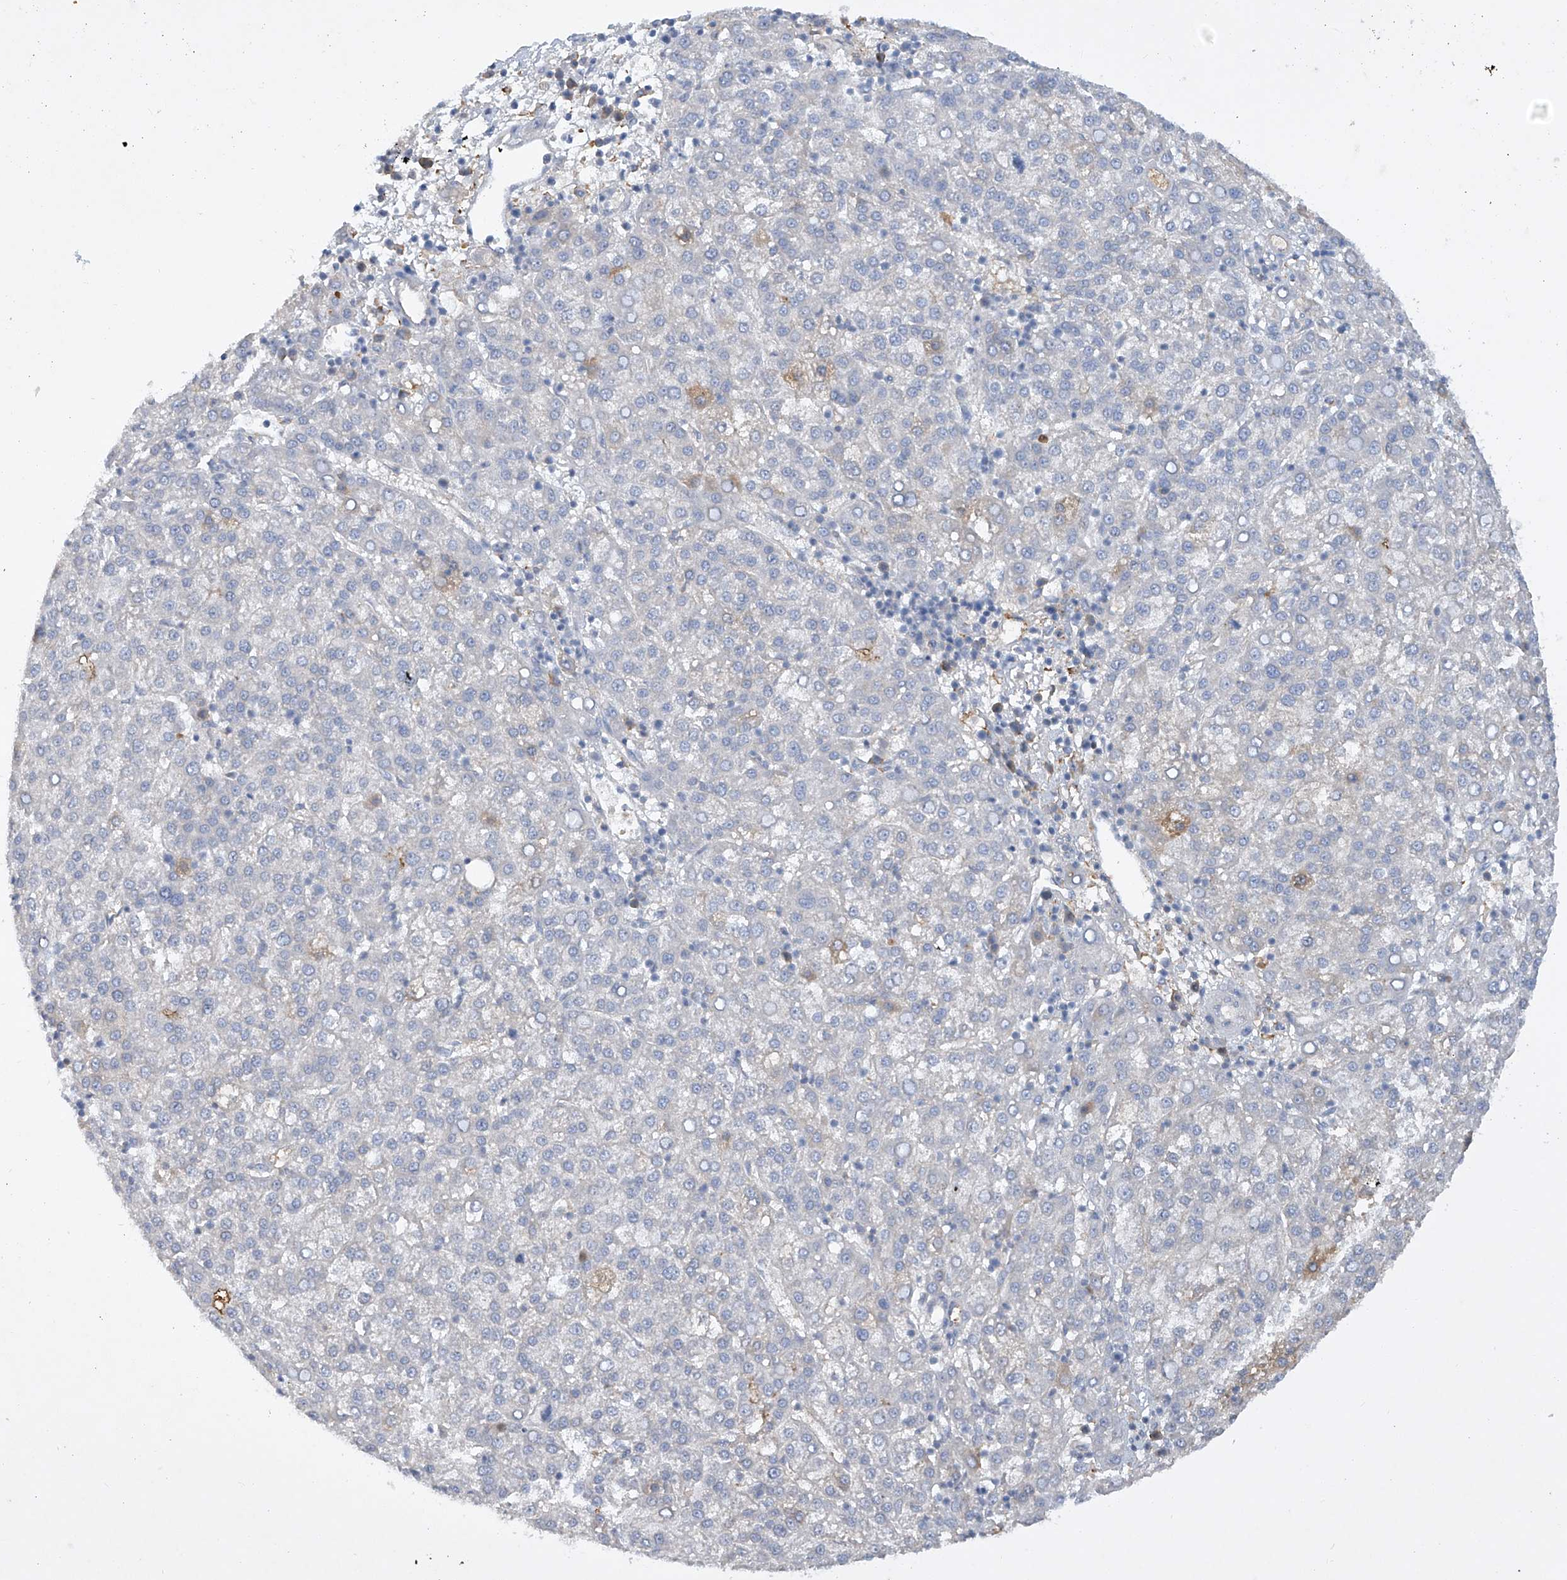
{"staining": {"intensity": "negative", "quantity": "none", "location": "none"}, "tissue": "liver cancer", "cell_type": "Tumor cells", "image_type": "cancer", "snomed": [{"axis": "morphology", "description": "Carcinoma, Hepatocellular, NOS"}, {"axis": "topography", "description": "Liver"}], "caption": "This is an immunohistochemistry (IHC) micrograph of human hepatocellular carcinoma (liver). There is no positivity in tumor cells.", "gene": "HAS3", "patient": {"sex": "female", "age": 58}}